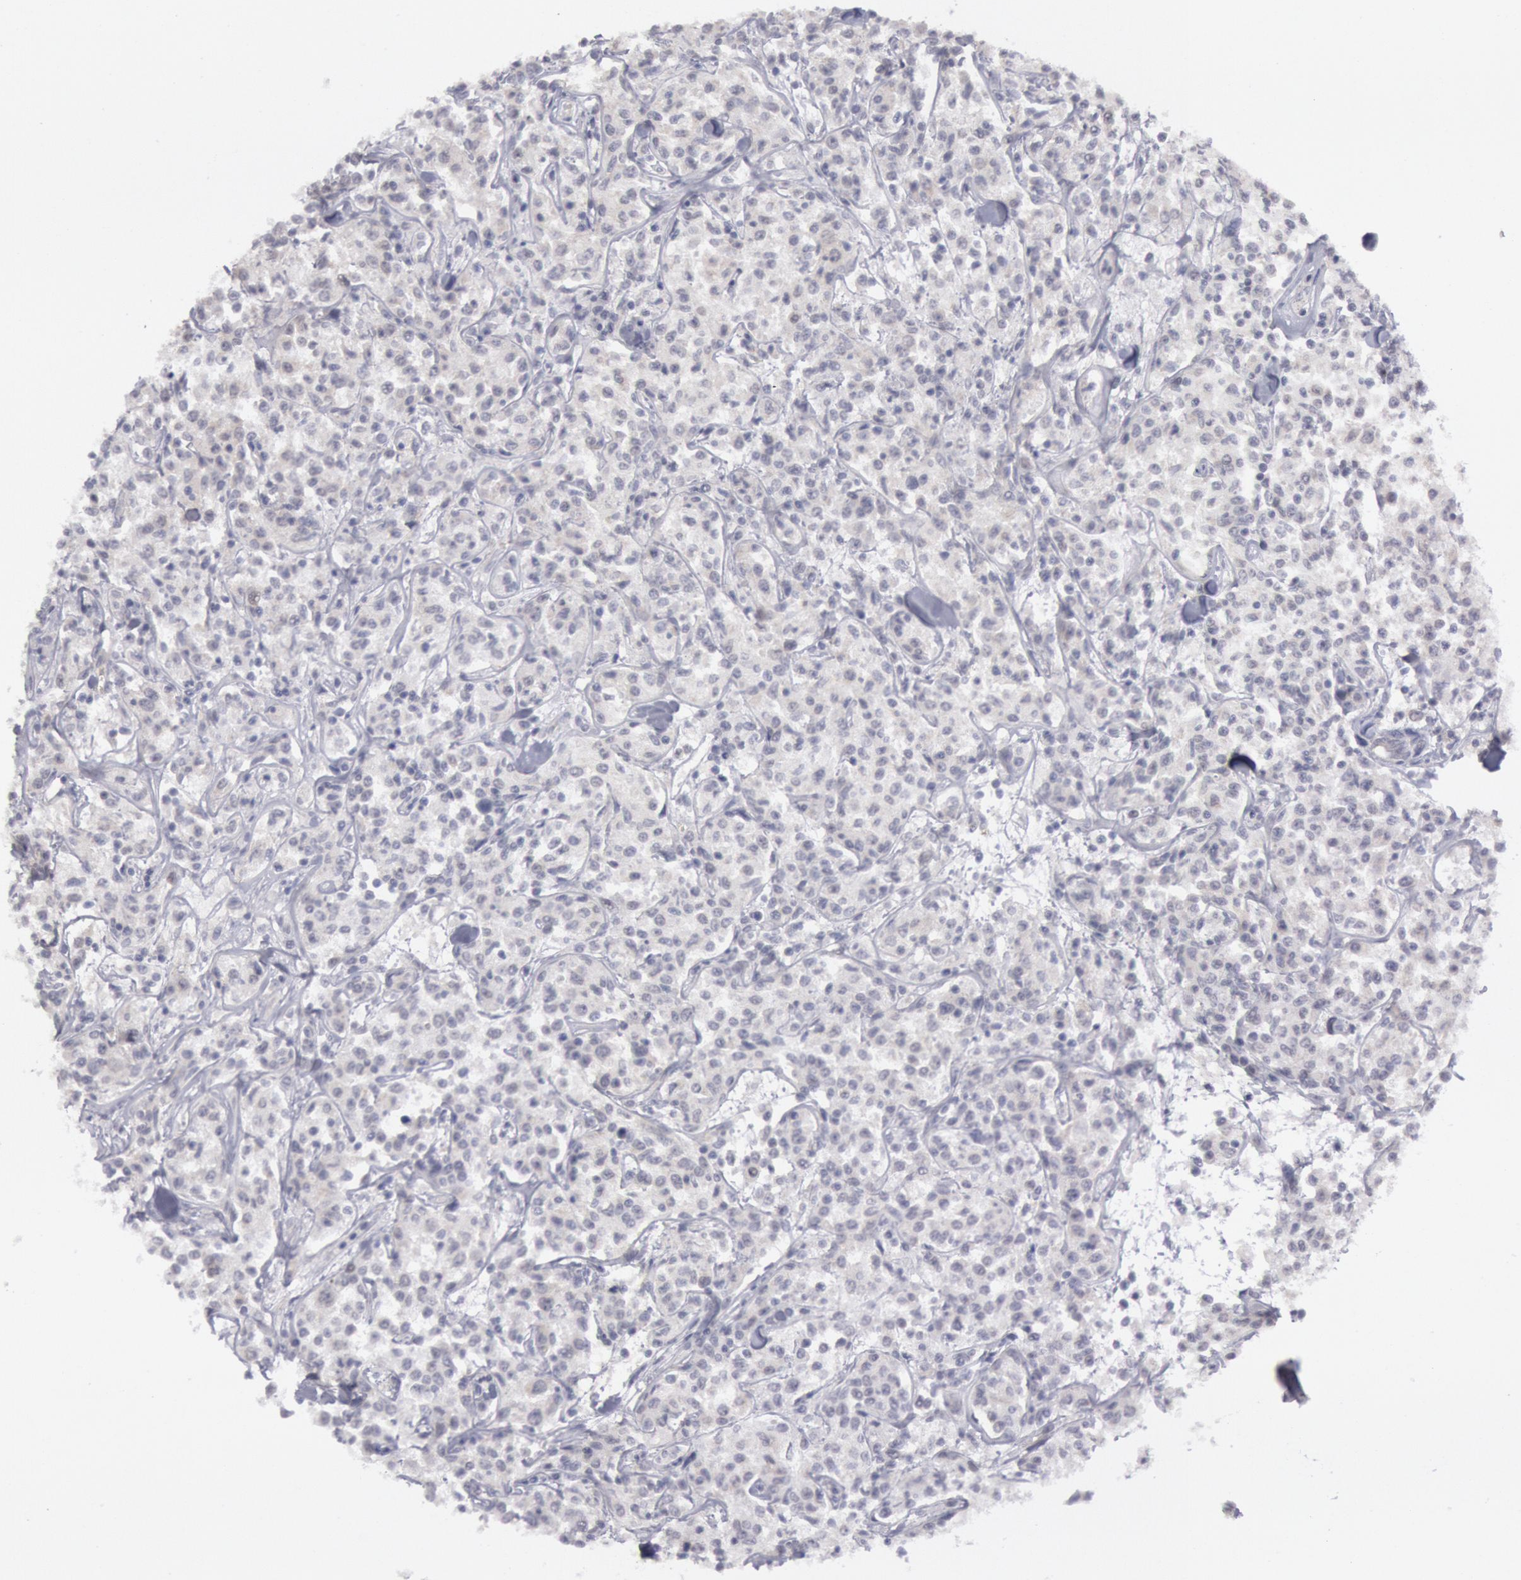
{"staining": {"intensity": "negative", "quantity": "none", "location": "none"}, "tissue": "lymphoma", "cell_type": "Tumor cells", "image_type": "cancer", "snomed": [{"axis": "morphology", "description": "Malignant lymphoma, non-Hodgkin's type, Low grade"}, {"axis": "topography", "description": "Small intestine"}], "caption": "Immunohistochemistry (IHC) photomicrograph of neoplastic tissue: human malignant lymphoma, non-Hodgkin's type (low-grade) stained with DAB demonstrates no significant protein positivity in tumor cells.", "gene": "JOSD1", "patient": {"sex": "female", "age": 59}}